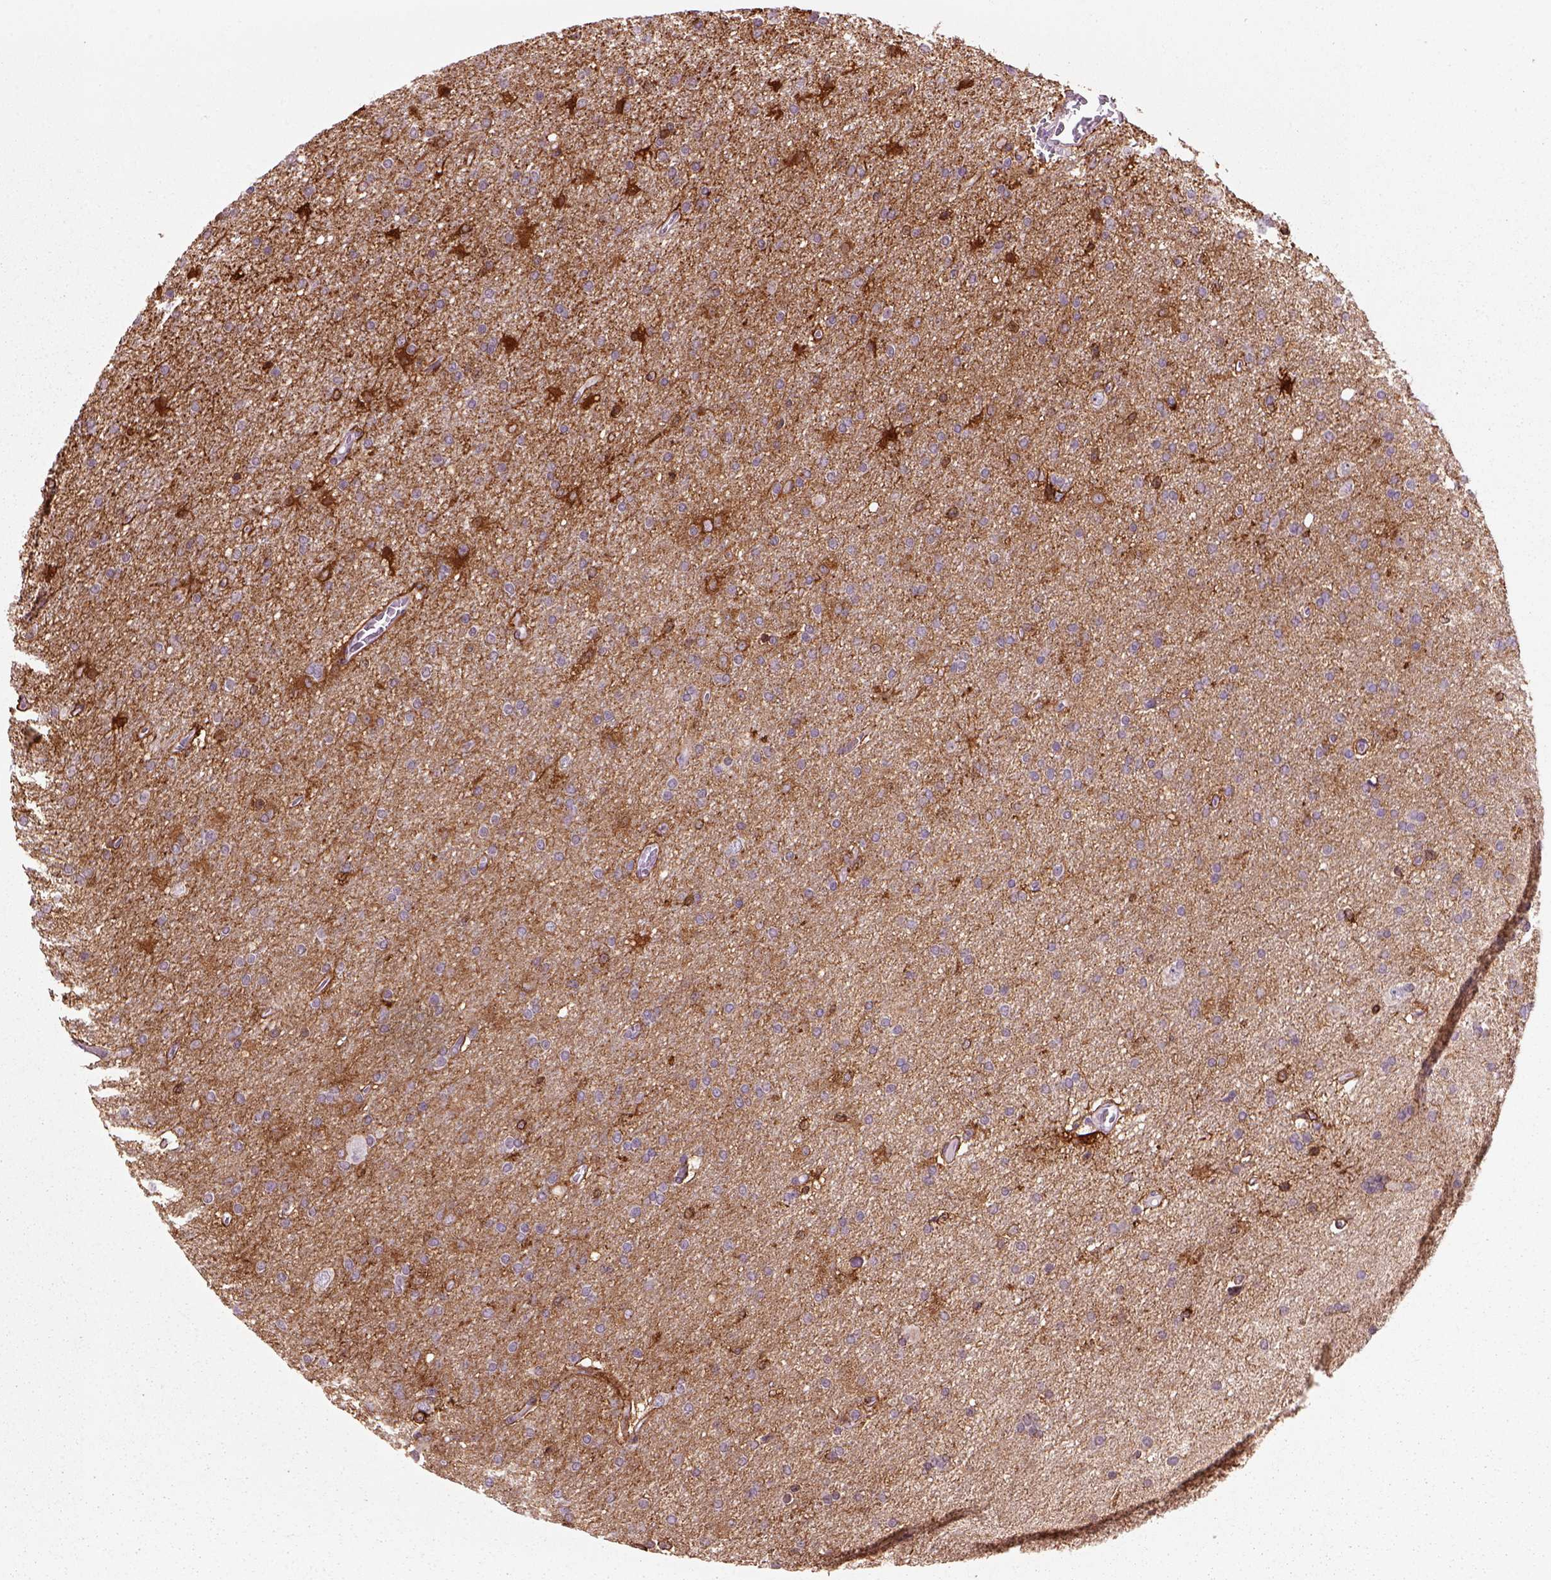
{"staining": {"intensity": "strong", "quantity": "<25%", "location": "cytoplasmic/membranous,nuclear"}, "tissue": "glioma", "cell_type": "Tumor cells", "image_type": "cancer", "snomed": [{"axis": "morphology", "description": "Glioma, malignant, High grade"}, {"axis": "topography", "description": "Cerebral cortex"}], "caption": "A high-resolution histopathology image shows IHC staining of glioma, which displays strong cytoplasmic/membranous and nuclear positivity in approximately <25% of tumor cells.", "gene": "MARCKS", "patient": {"sex": "male", "age": 70}}